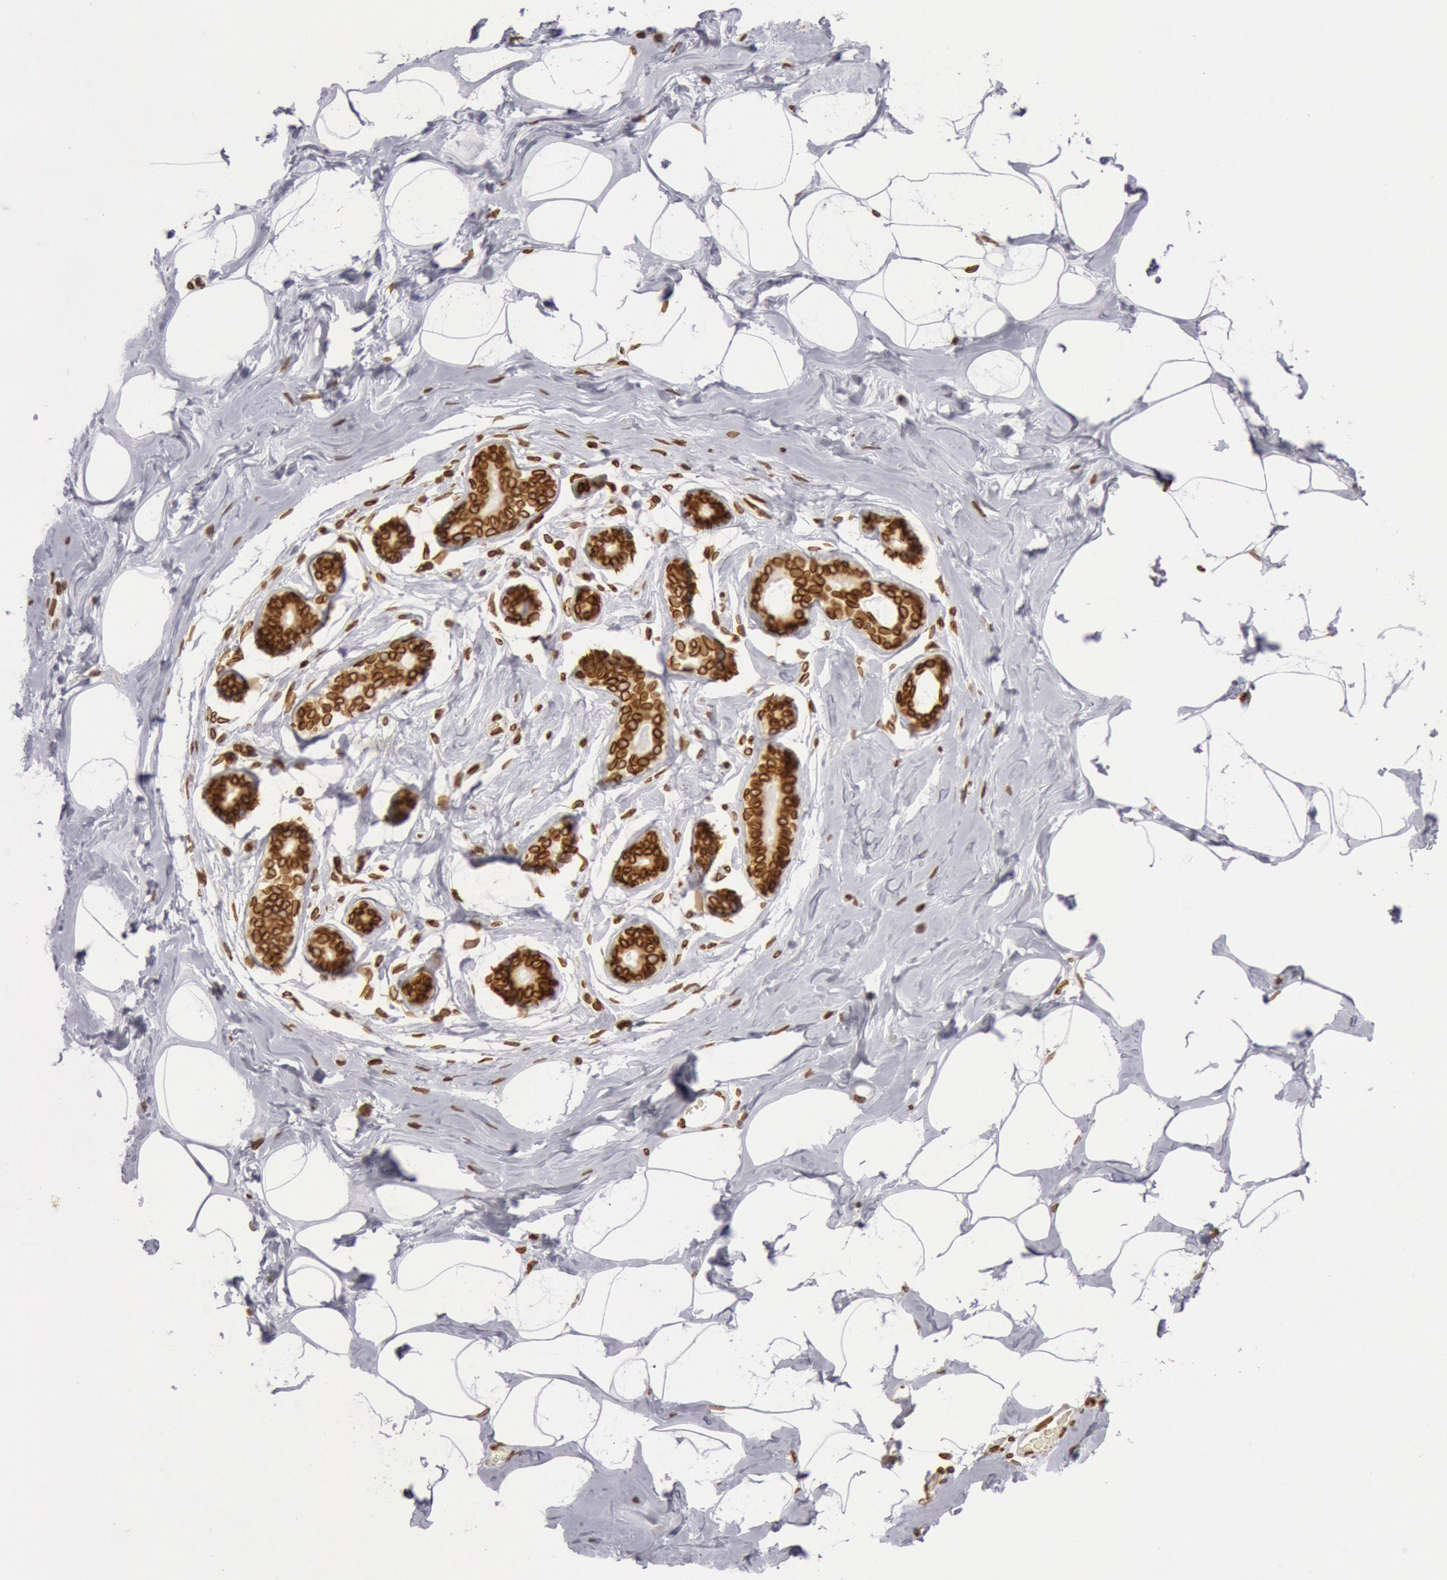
{"staining": {"intensity": "moderate", "quantity": ">75%", "location": "cytoplasmic/membranous,nuclear"}, "tissue": "breast", "cell_type": "Adipocytes", "image_type": "normal", "snomed": [{"axis": "morphology", "description": "Normal tissue, NOS"}, {"axis": "morphology", "description": "Fibrosis, NOS"}, {"axis": "topography", "description": "Breast"}], "caption": "An immunohistochemistry image of benign tissue is shown. Protein staining in brown highlights moderate cytoplasmic/membranous,nuclear positivity in breast within adipocytes.", "gene": "SUN2", "patient": {"sex": "female", "age": 39}}